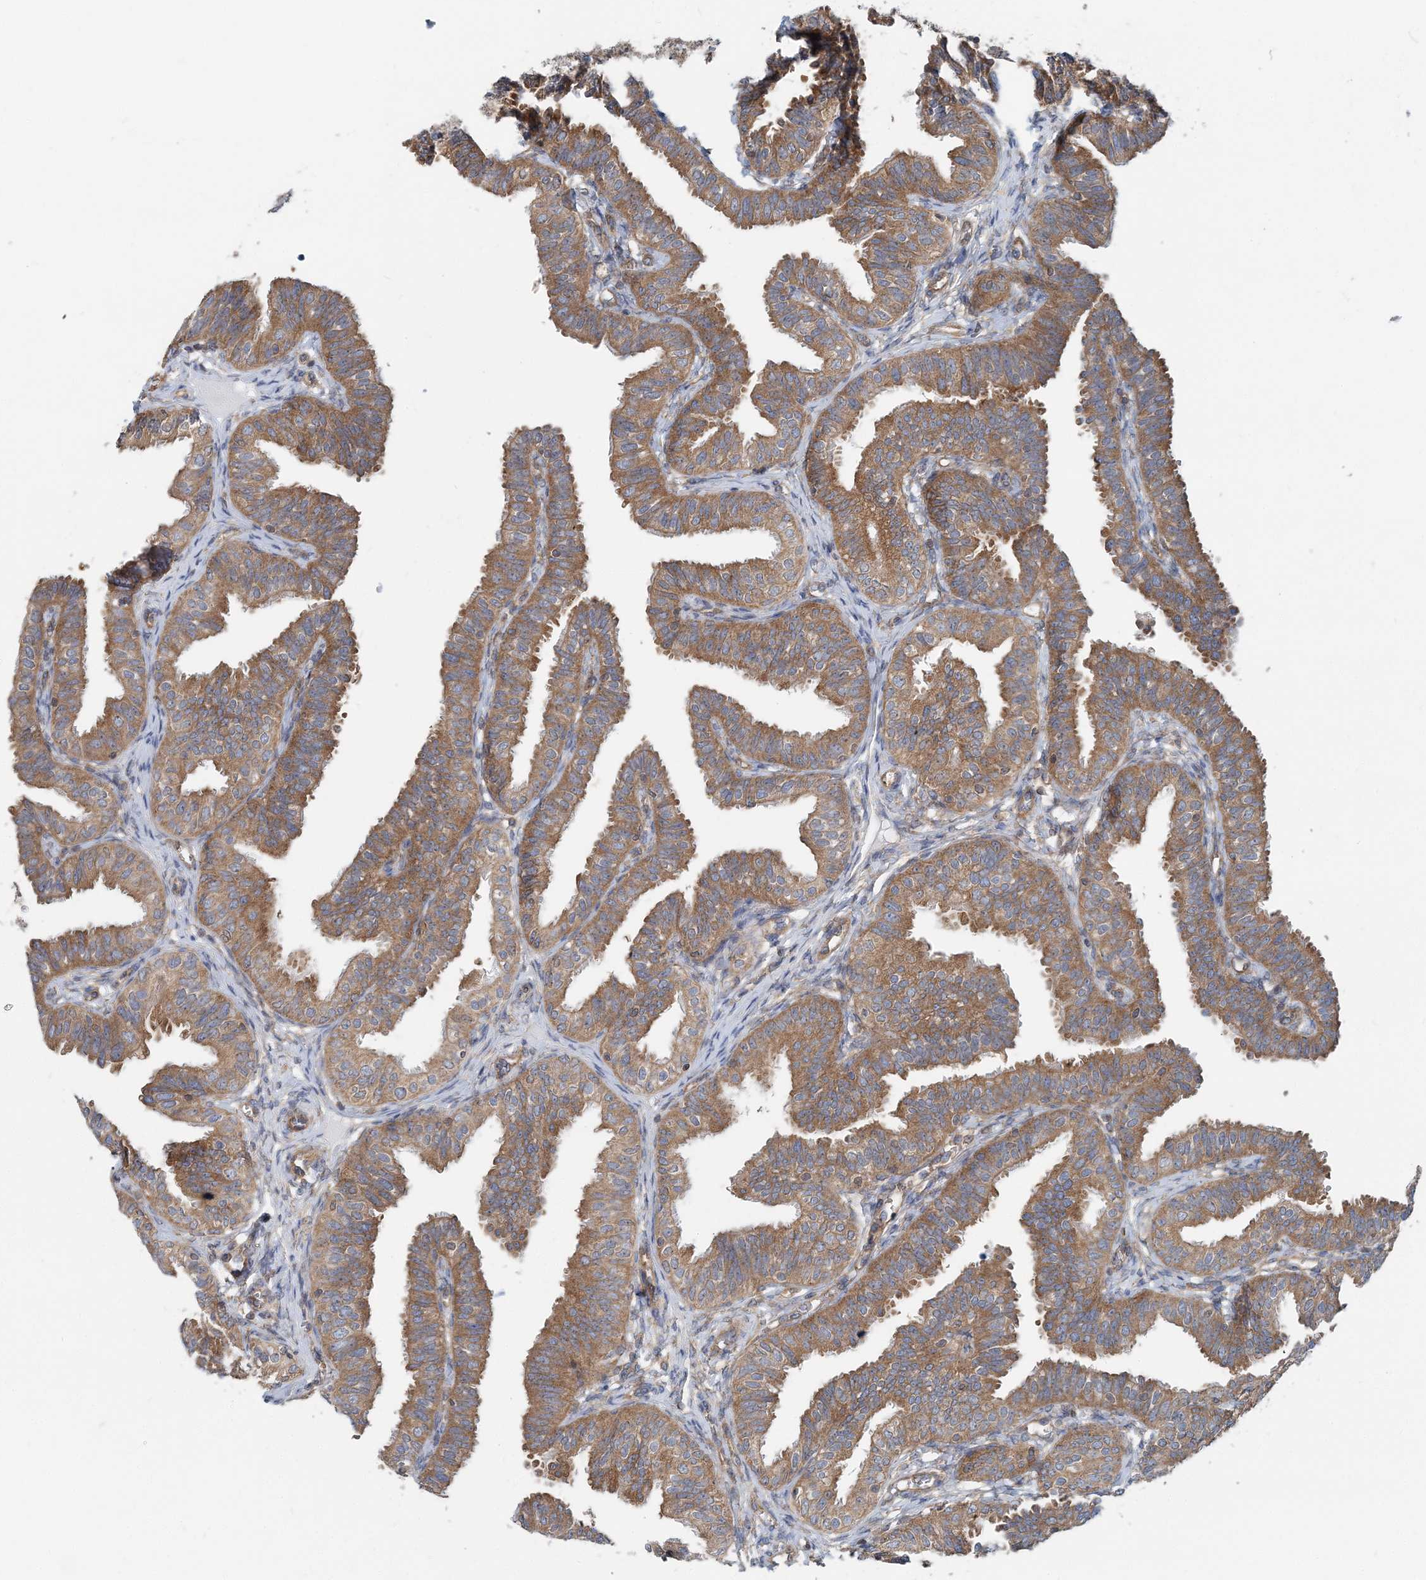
{"staining": {"intensity": "moderate", "quantity": ">75%", "location": "cytoplasmic/membranous"}, "tissue": "fallopian tube", "cell_type": "Glandular cells", "image_type": "normal", "snomed": [{"axis": "morphology", "description": "Normal tissue, NOS"}, {"axis": "topography", "description": "Fallopian tube"}], "caption": "This micrograph displays immunohistochemistry staining of normal human fallopian tube, with medium moderate cytoplasmic/membranous staining in about >75% of glandular cells.", "gene": "MOB4", "patient": {"sex": "female", "age": 35}}